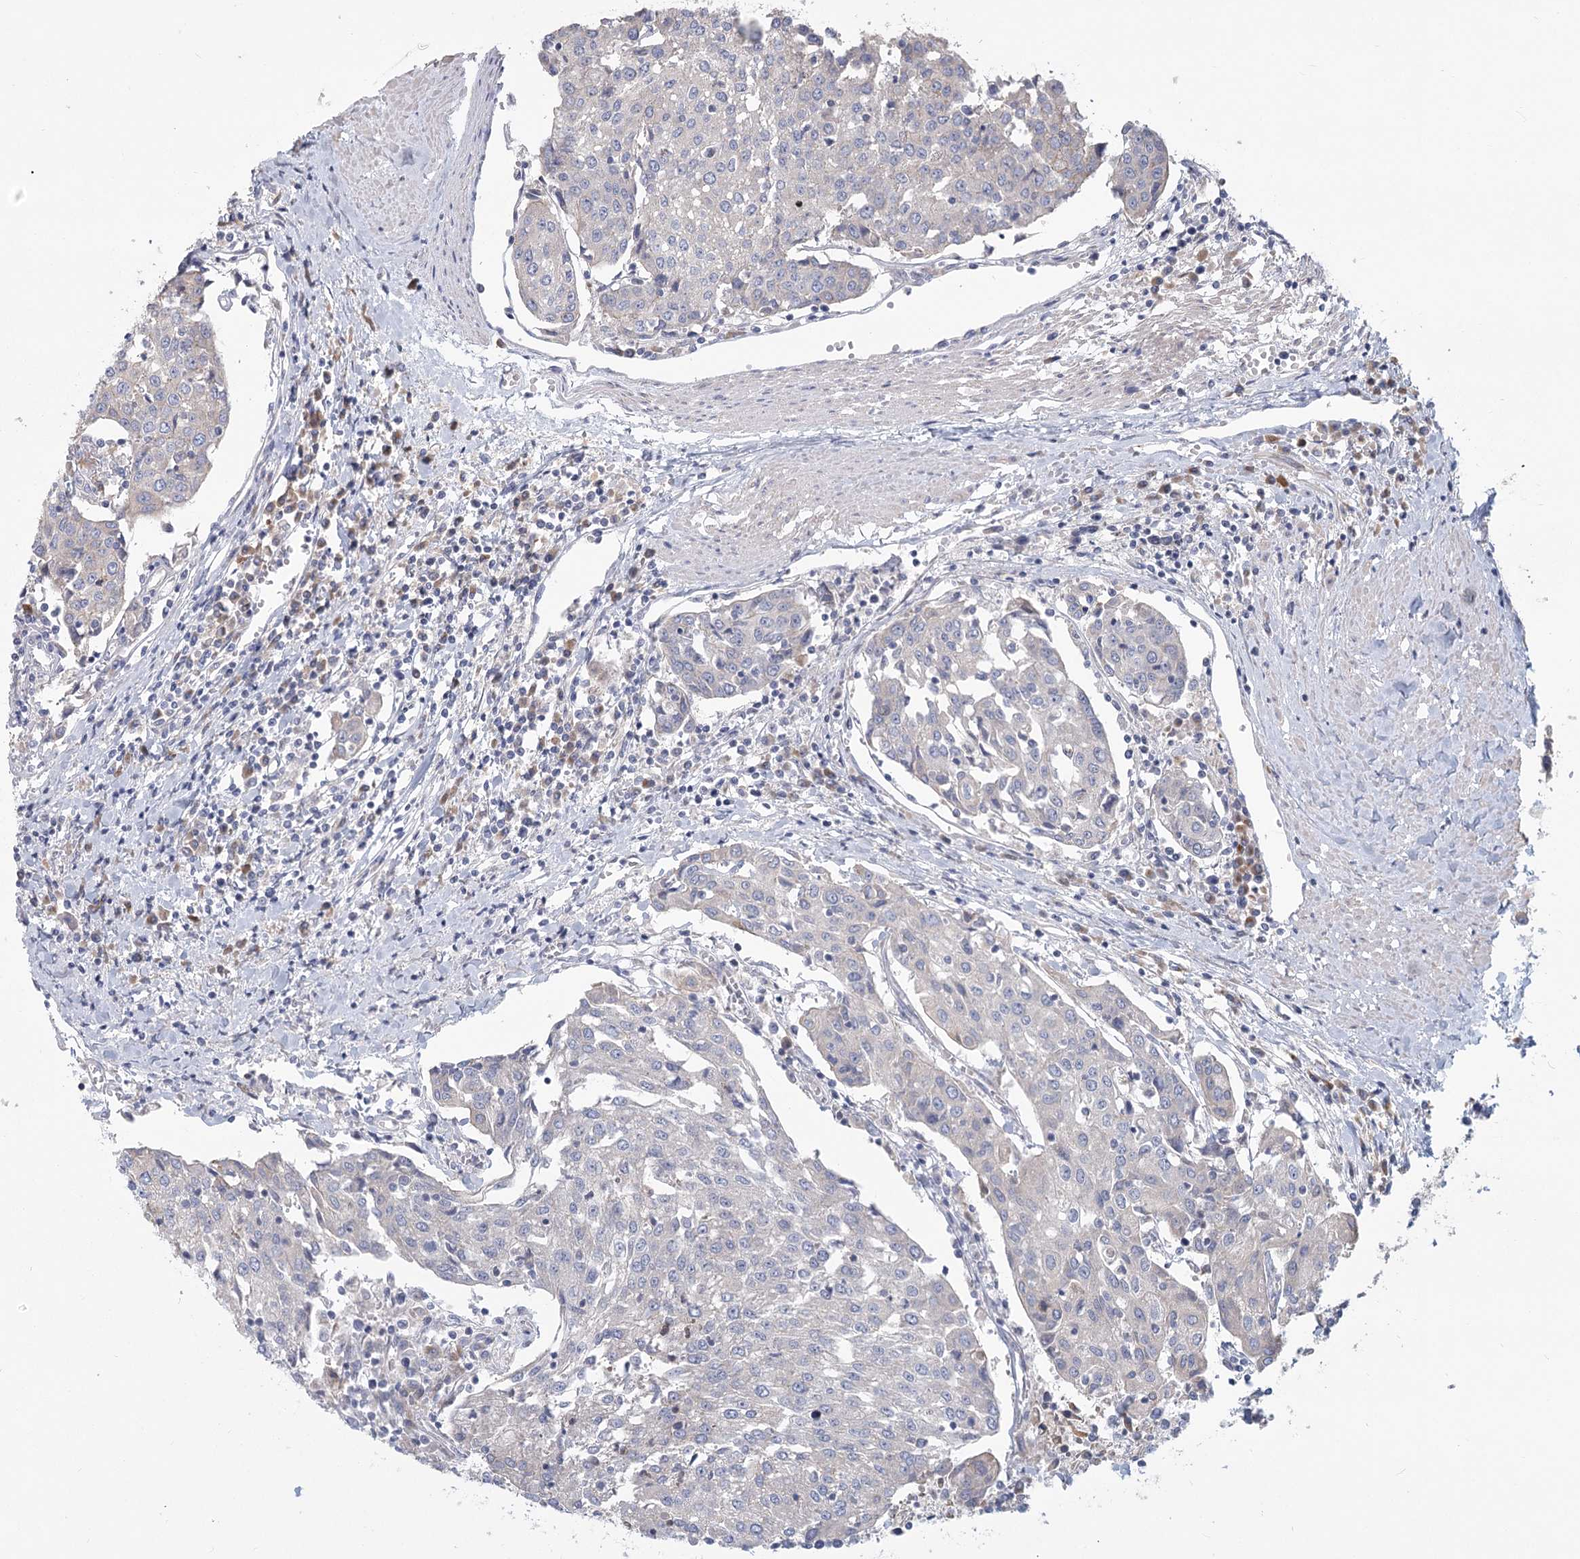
{"staining": {"intensity": "negative", "quantity": "none", "location": "none"}, "tissue": "urothelial cancer", "cell_type": "Tumor cells", "image_type": "cancer", "snomed": [{"axis": "morphology", "description": "Urothelial carcinoma, High grade"}, {"axis": "topography", "description": "Urinary bladder"}], "caption": "A high-resolution histopathology image shows IHC staining of urothelial cancer, which exhibits no significant staining in tumor cells.", "gene": "CNTLN", "patient": {"sex": "female", "age": 85}}